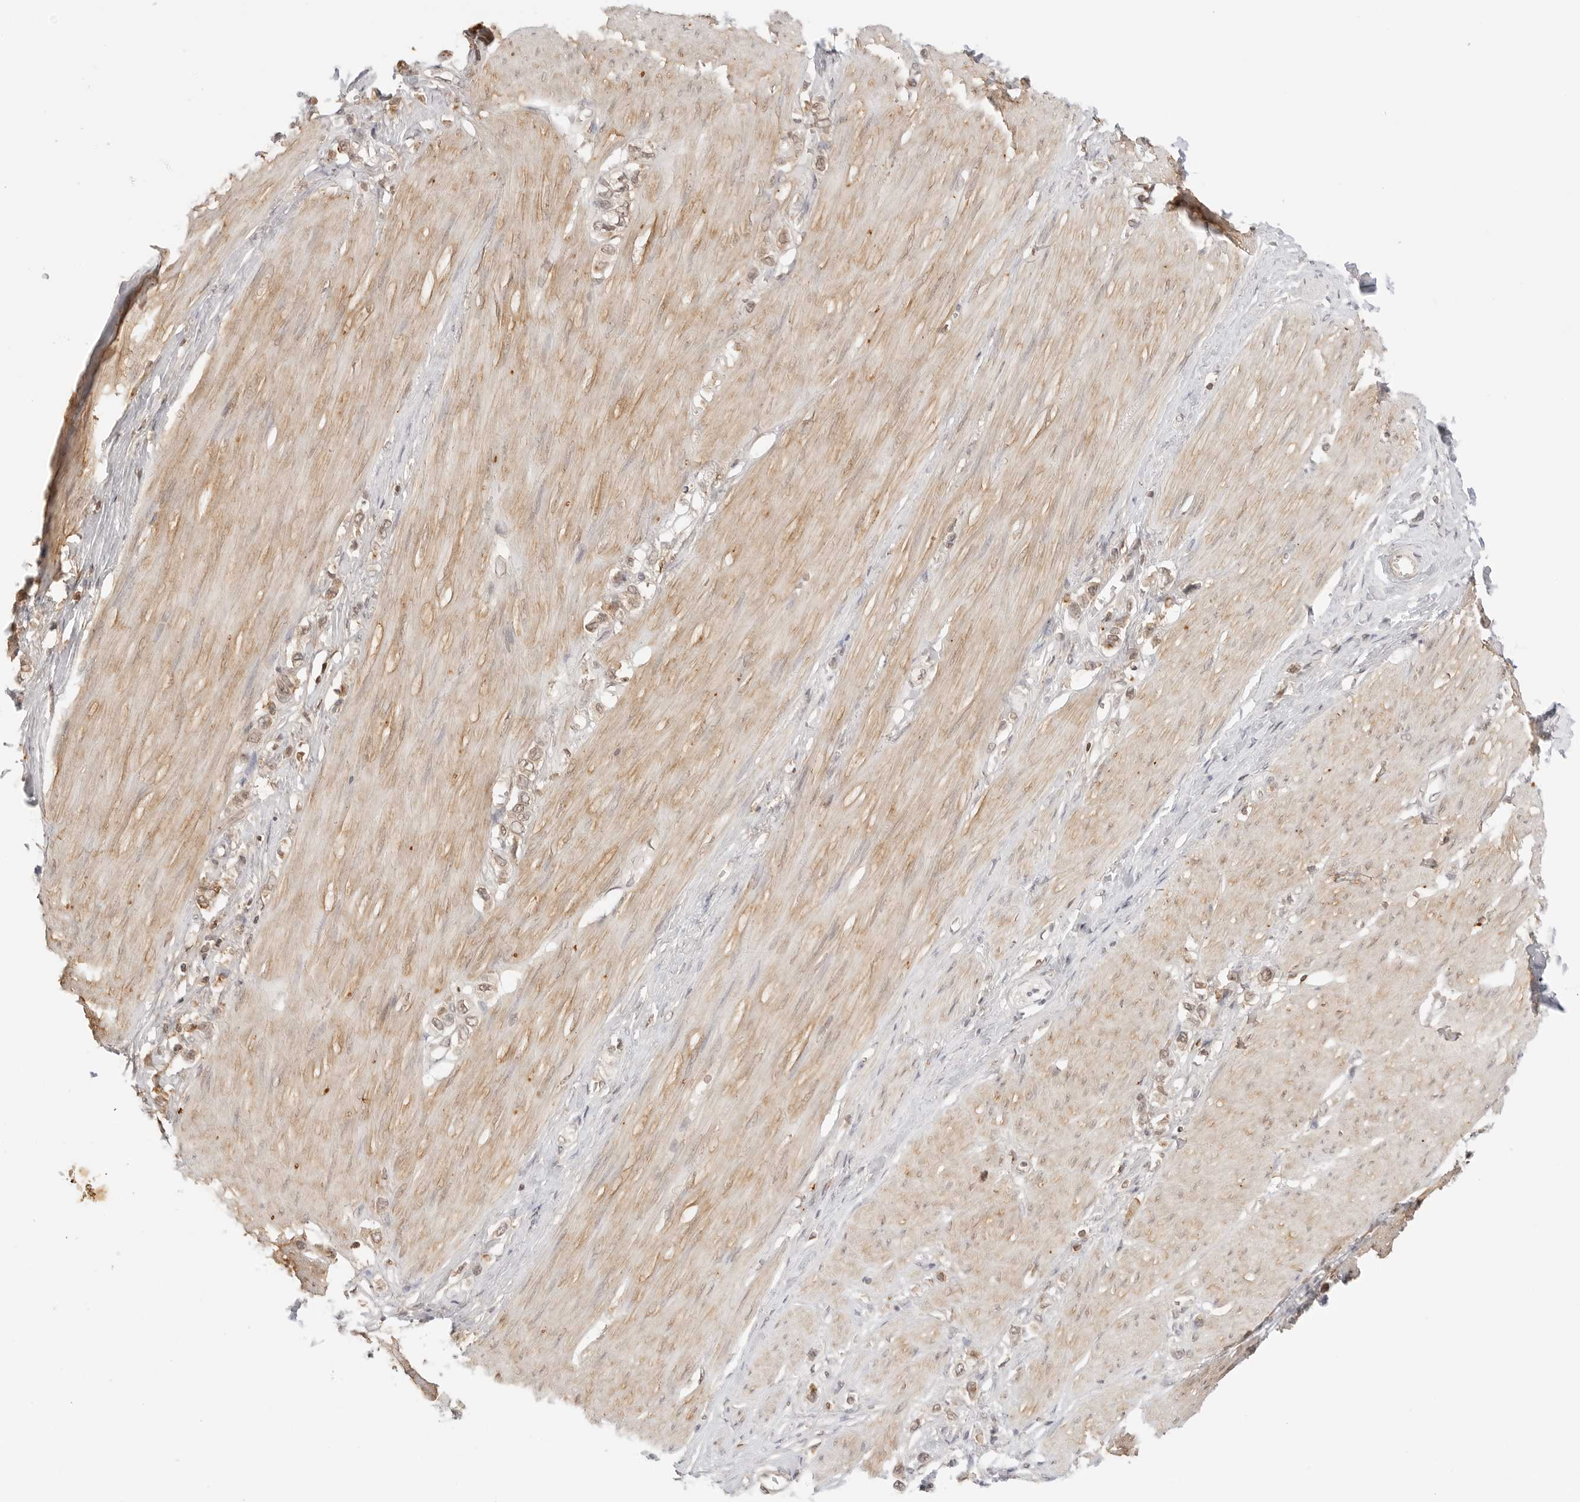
{"staining": {"intensity": "moderate", "quantity": ">75%", "location": "cytoplasmic/membranous"}, "tissue": "stomach cancer", "cell_type": "Tumor cells", "image_type": "cancer", "snomed": [{"axis": "morphology", "description": "Adenocarcinoma, NOS"}, {"axis": "topography", "description": "Stomach"}], "caption": "Protein expression analysis of human stomach adenocarcinoma reveals moderate cytoplasmic/membranous staining in approximately >75% of tumor cells.", "gene": "EPHA1", "patient": {"sex": "female", "age": 65}}